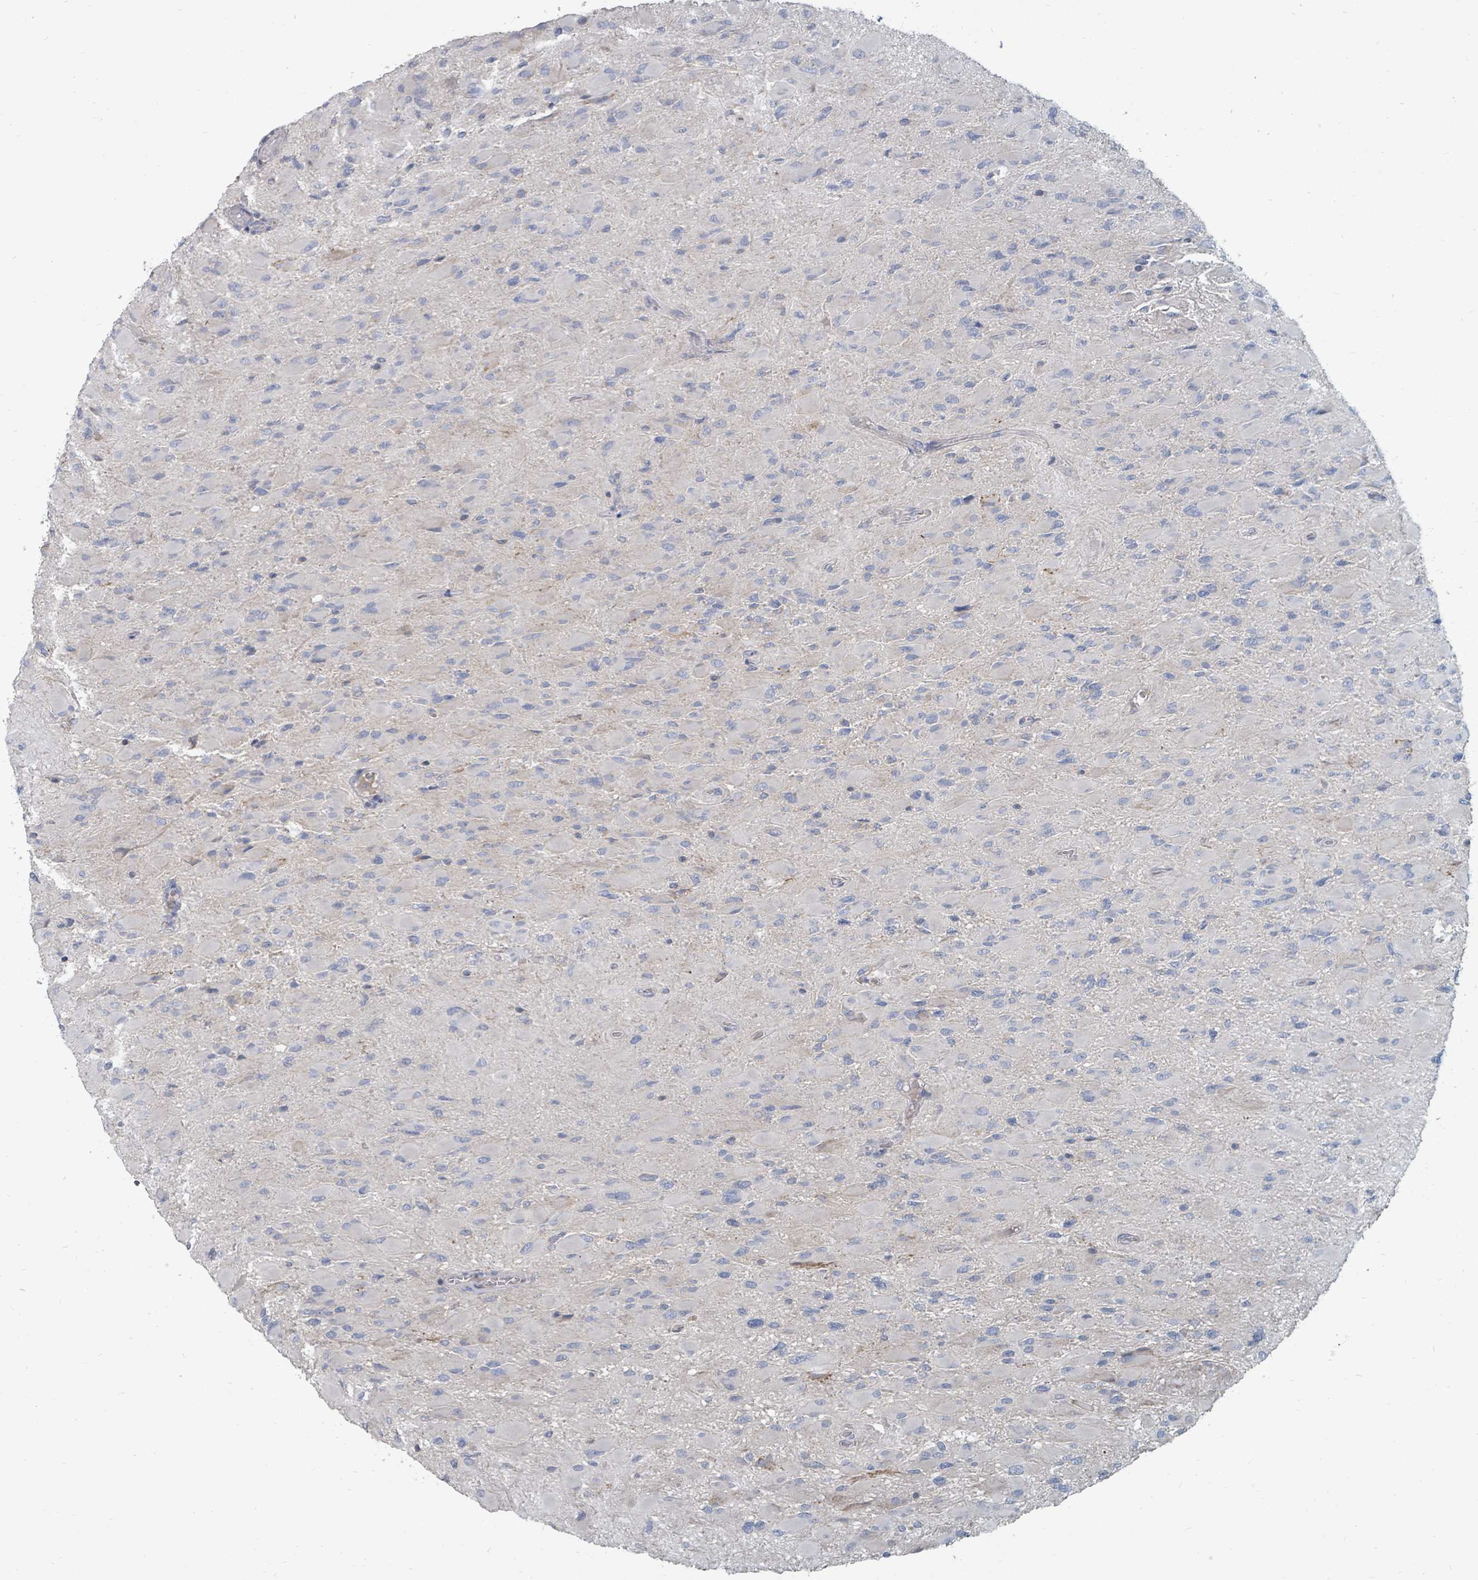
{"staining": {"intensity": "negative", "quantity": "none", "location": "none"}, "tissue": "glioma", "cell_type": "Tumor cells", "image_type": "cancer", "snomed": [{"axis": "morphology", "description": "Glioma, malignant, High grade"}, {"axis": "topography", "description": "Cerebral cortex"}], "caption": "Glioma was stained to show a protein in brown. There is no significant staining in tumor cells.", "gene": "ARGFX", "patient": {"sex": "female", "age": 36}}